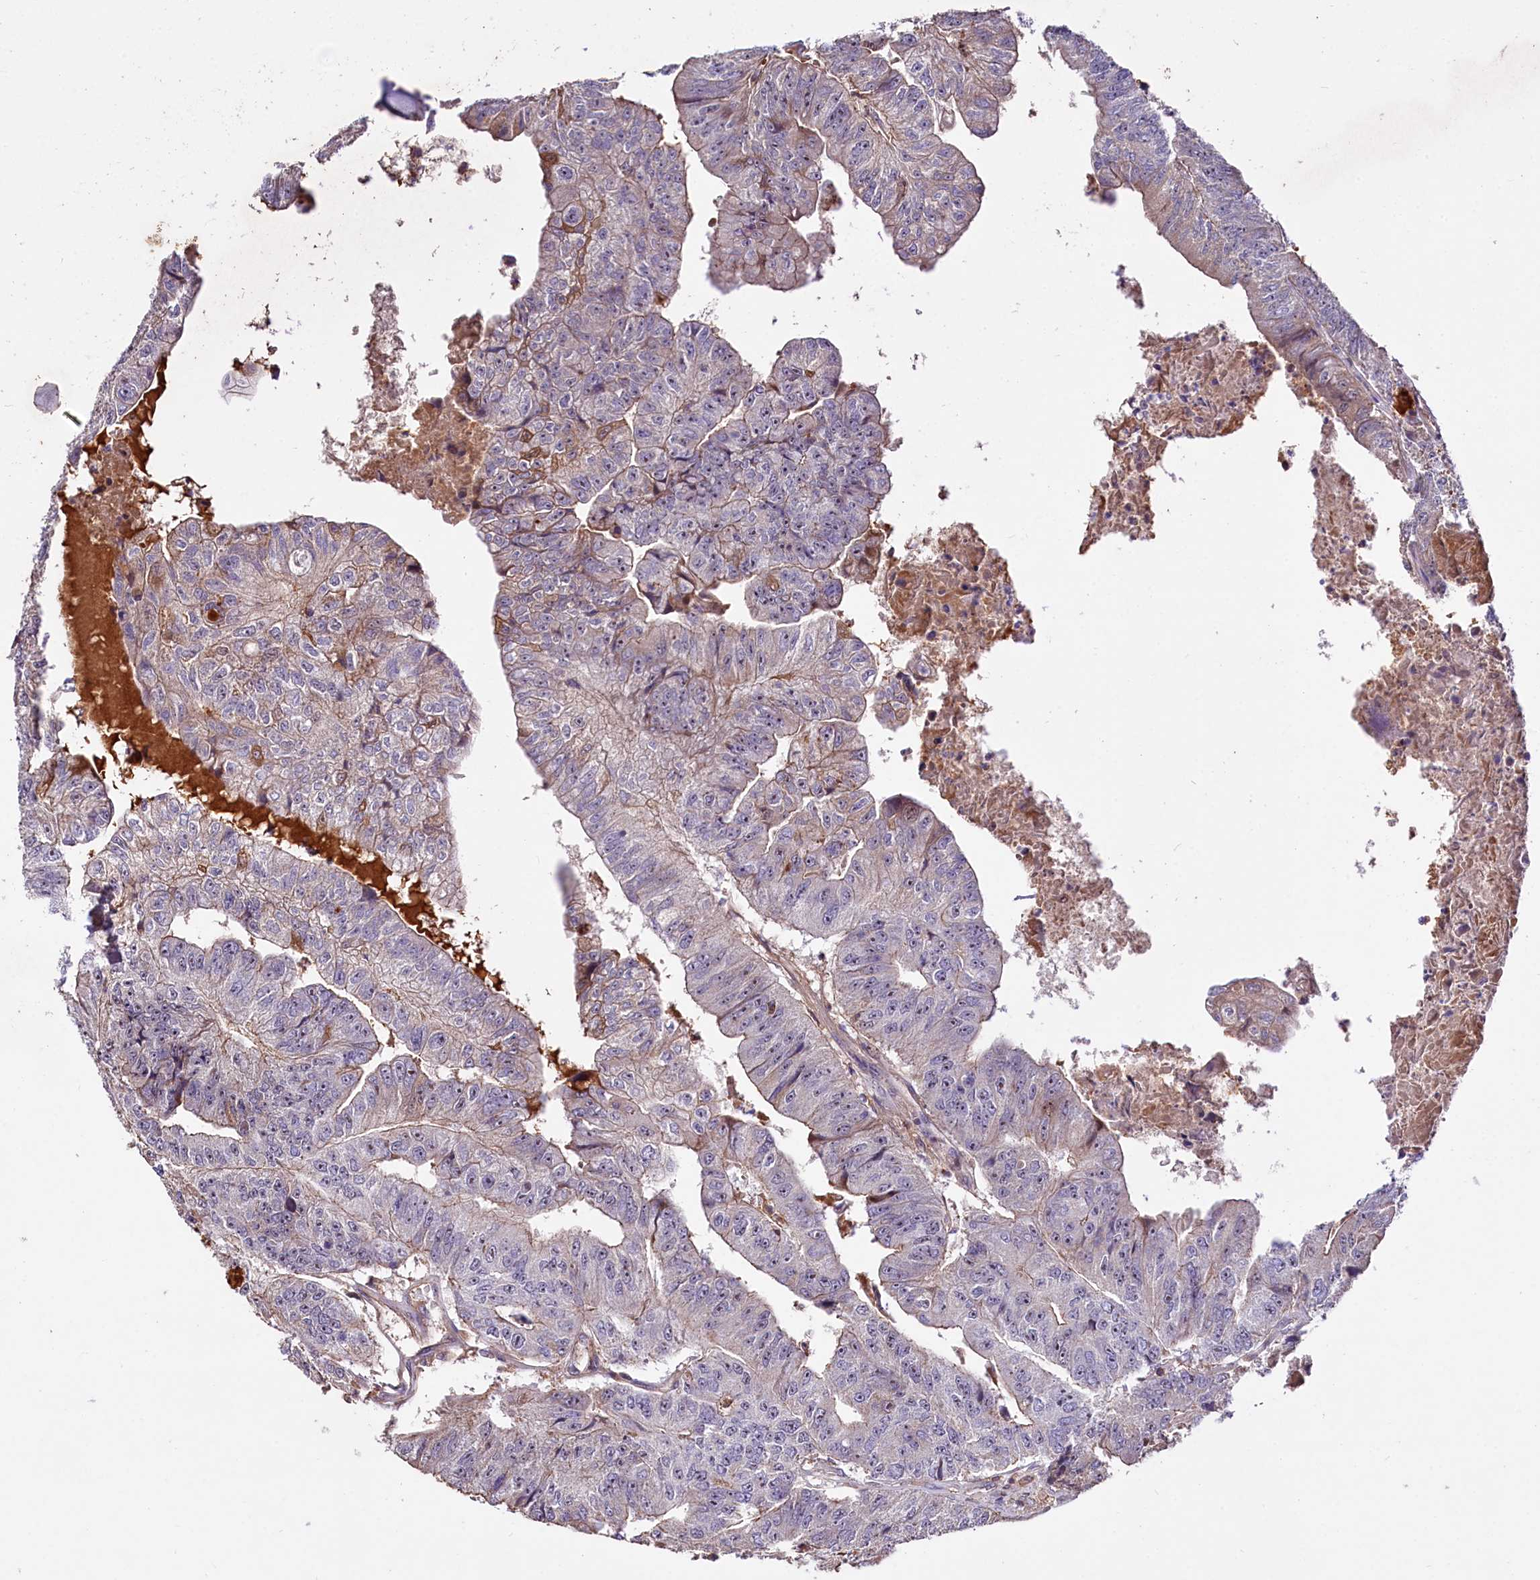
{"staining": {"intensity": "moderate", "quantity": "25%-75%", "location": "cytoplasmic/membranous,nuclear"}, "tissue": "colorectal cancer", "cell_type": "Tumor cells", "image_type": "cancer", "snomed": [{"axis": "morphology", "description": "Adenocarcinoma, NOS"}, {"axis": "topography", "description": "Colon"}], "caption": "There is medium levels of moderate cytoplasmic/membranous and nuclear expression in tumor cells of colorectal cancer (adenocarcinoma), as demonstrated by immunohistochemical staining (brown color).", "gene": "RPUSD3", "patient": {"sex": "female", "age": 67}}